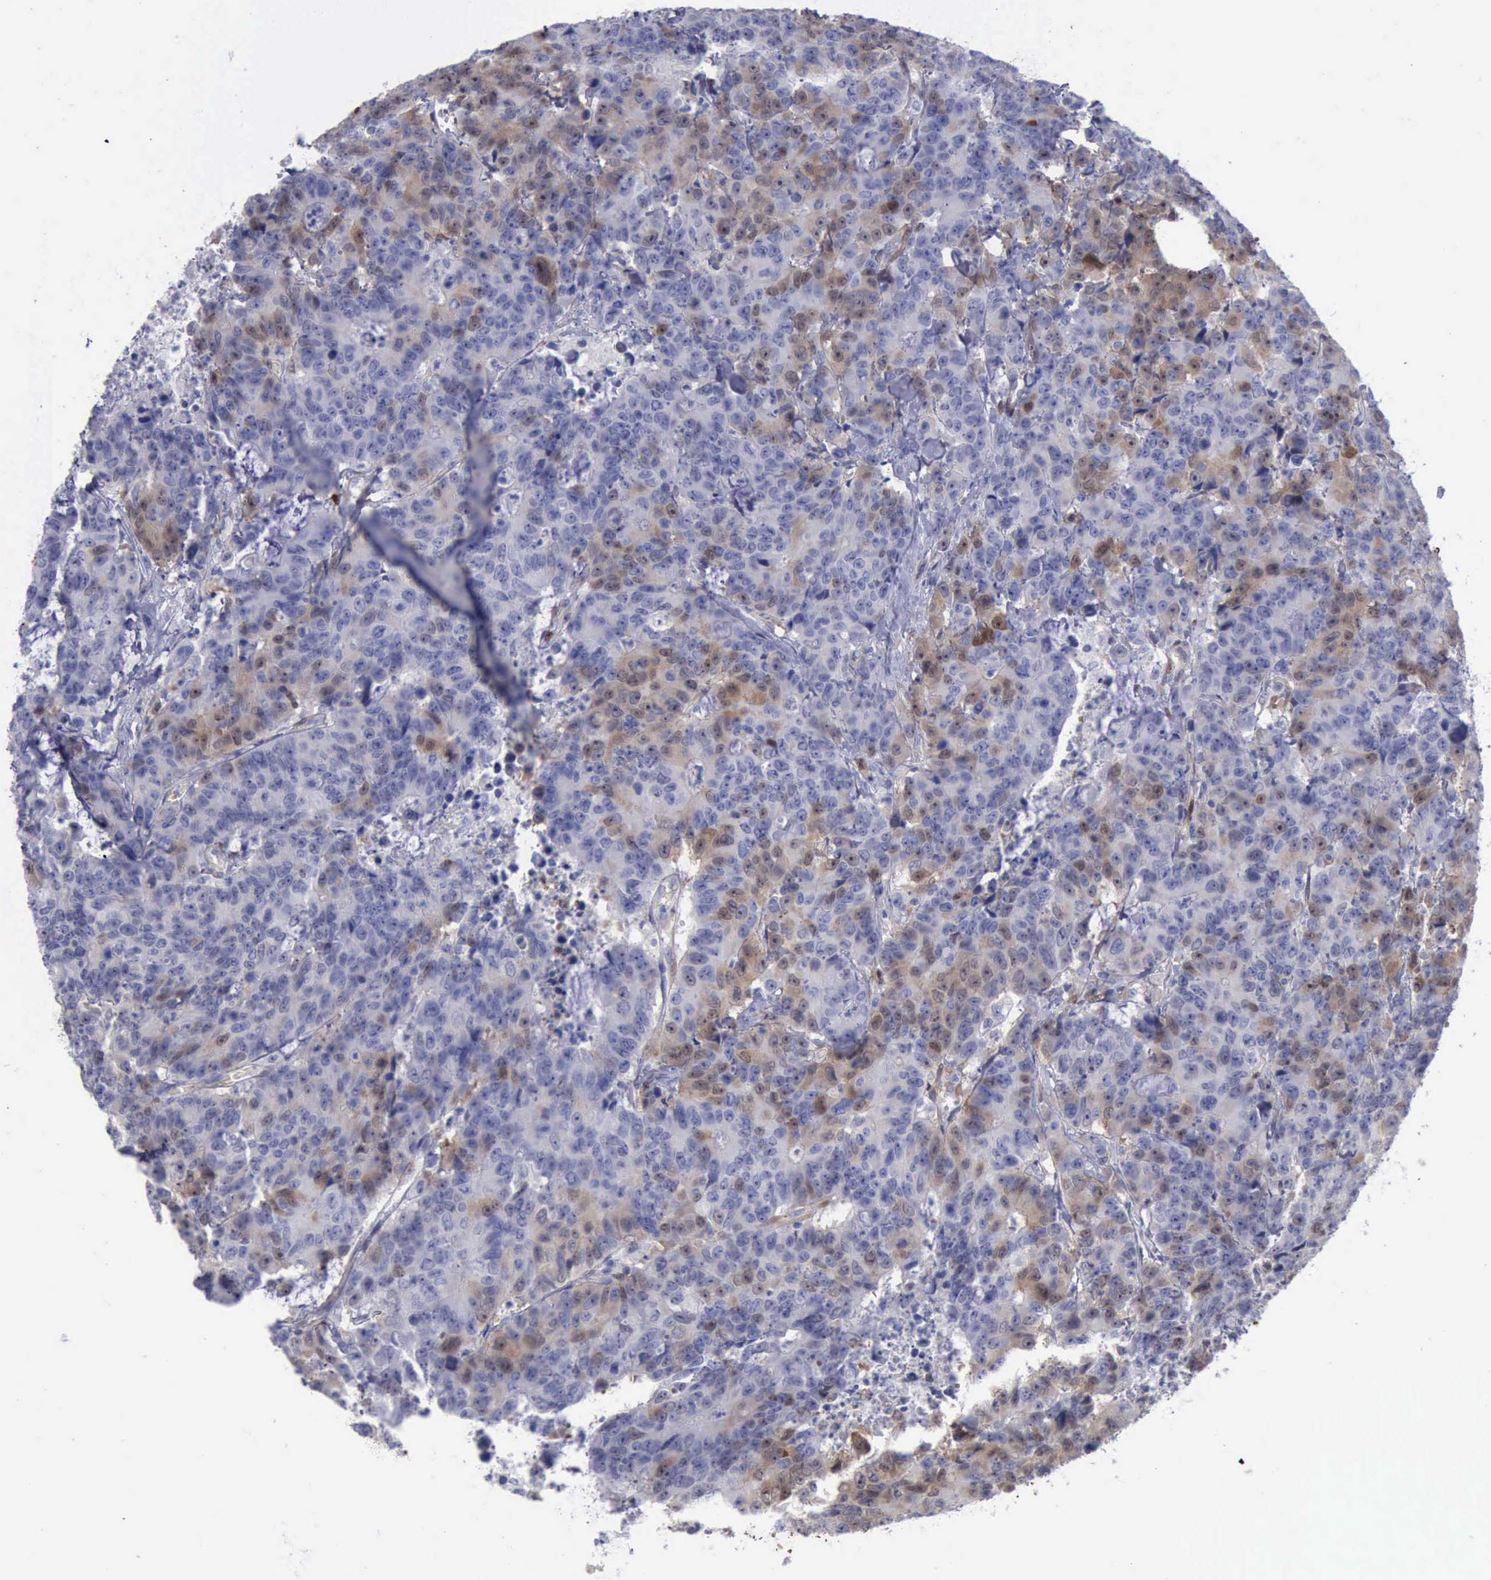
{"staining": {"intensity": "negative", "quantity": "none", "location": "none"}, "tissue": "colorectal cancer", "cell_type": "Tumor cells", "image_type": "cancer", "snomed": [{"axis": "morphology", "description": "Adenocarcinoma, NOS"}, {"axis": "topography", "description": "Colon"}], "caption": "Image shows no protein expression in tumor cells of adenocarcinoma (colorectal) tissue.", "gene": "FHL1", "patient": {"sex": "female", "age": 86}}